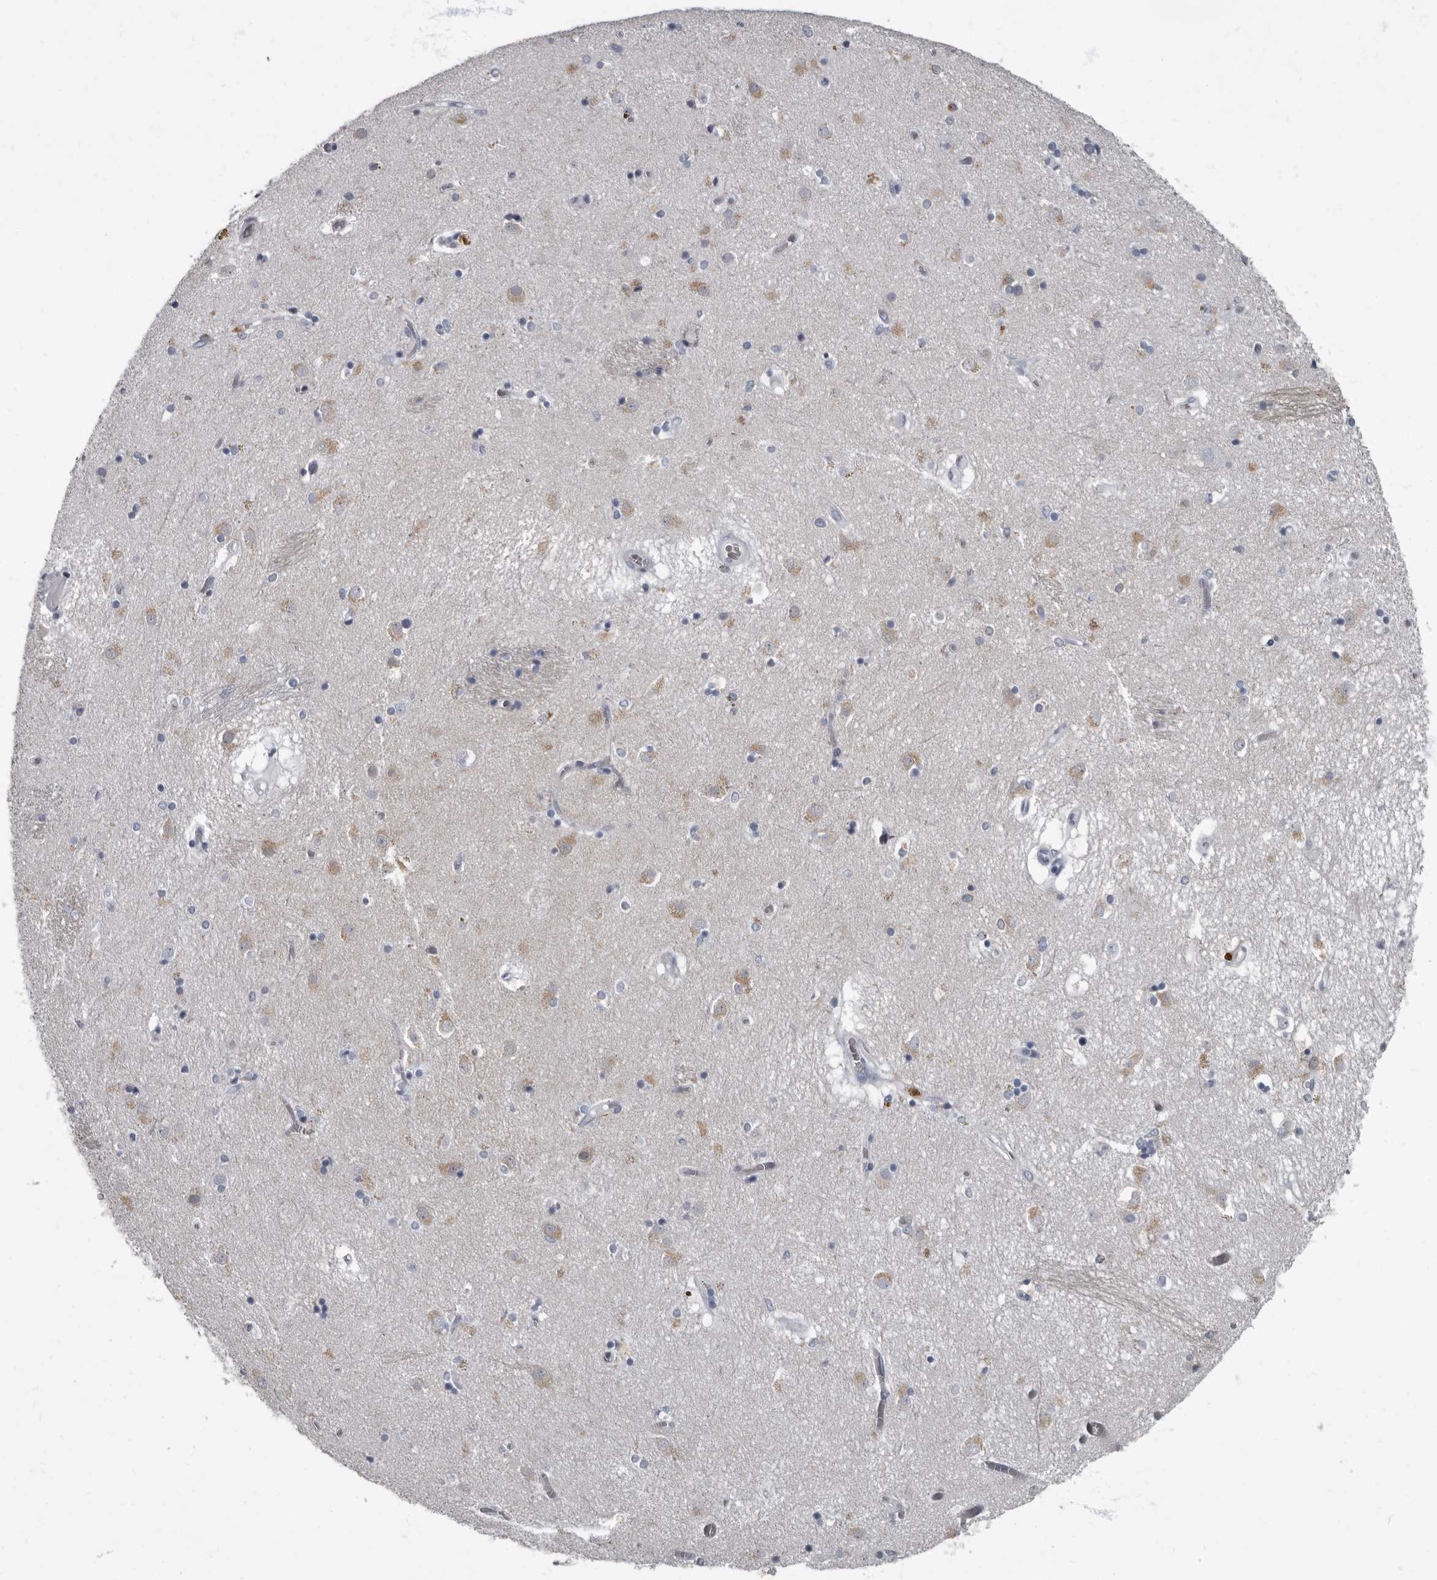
{"staining": {"intensity": "weak", "quantity": "<25%", "location": "cytoplasmic/membranous"}, "tissue": "caudate", "cell_type": "Glial cells", "image_type": "normal", "snomed": [{"axis": "morphology", "description": "Normal tissue, NOS"}, {"axis": "topography", "description": "Lateral ventricle wall"}], "caption": "Caudate was stained to show a protein in brown. There is no significant positivity in glial cells.", "gene": "TPD52L1", "patient": {"sex": "male", "age": 70}}